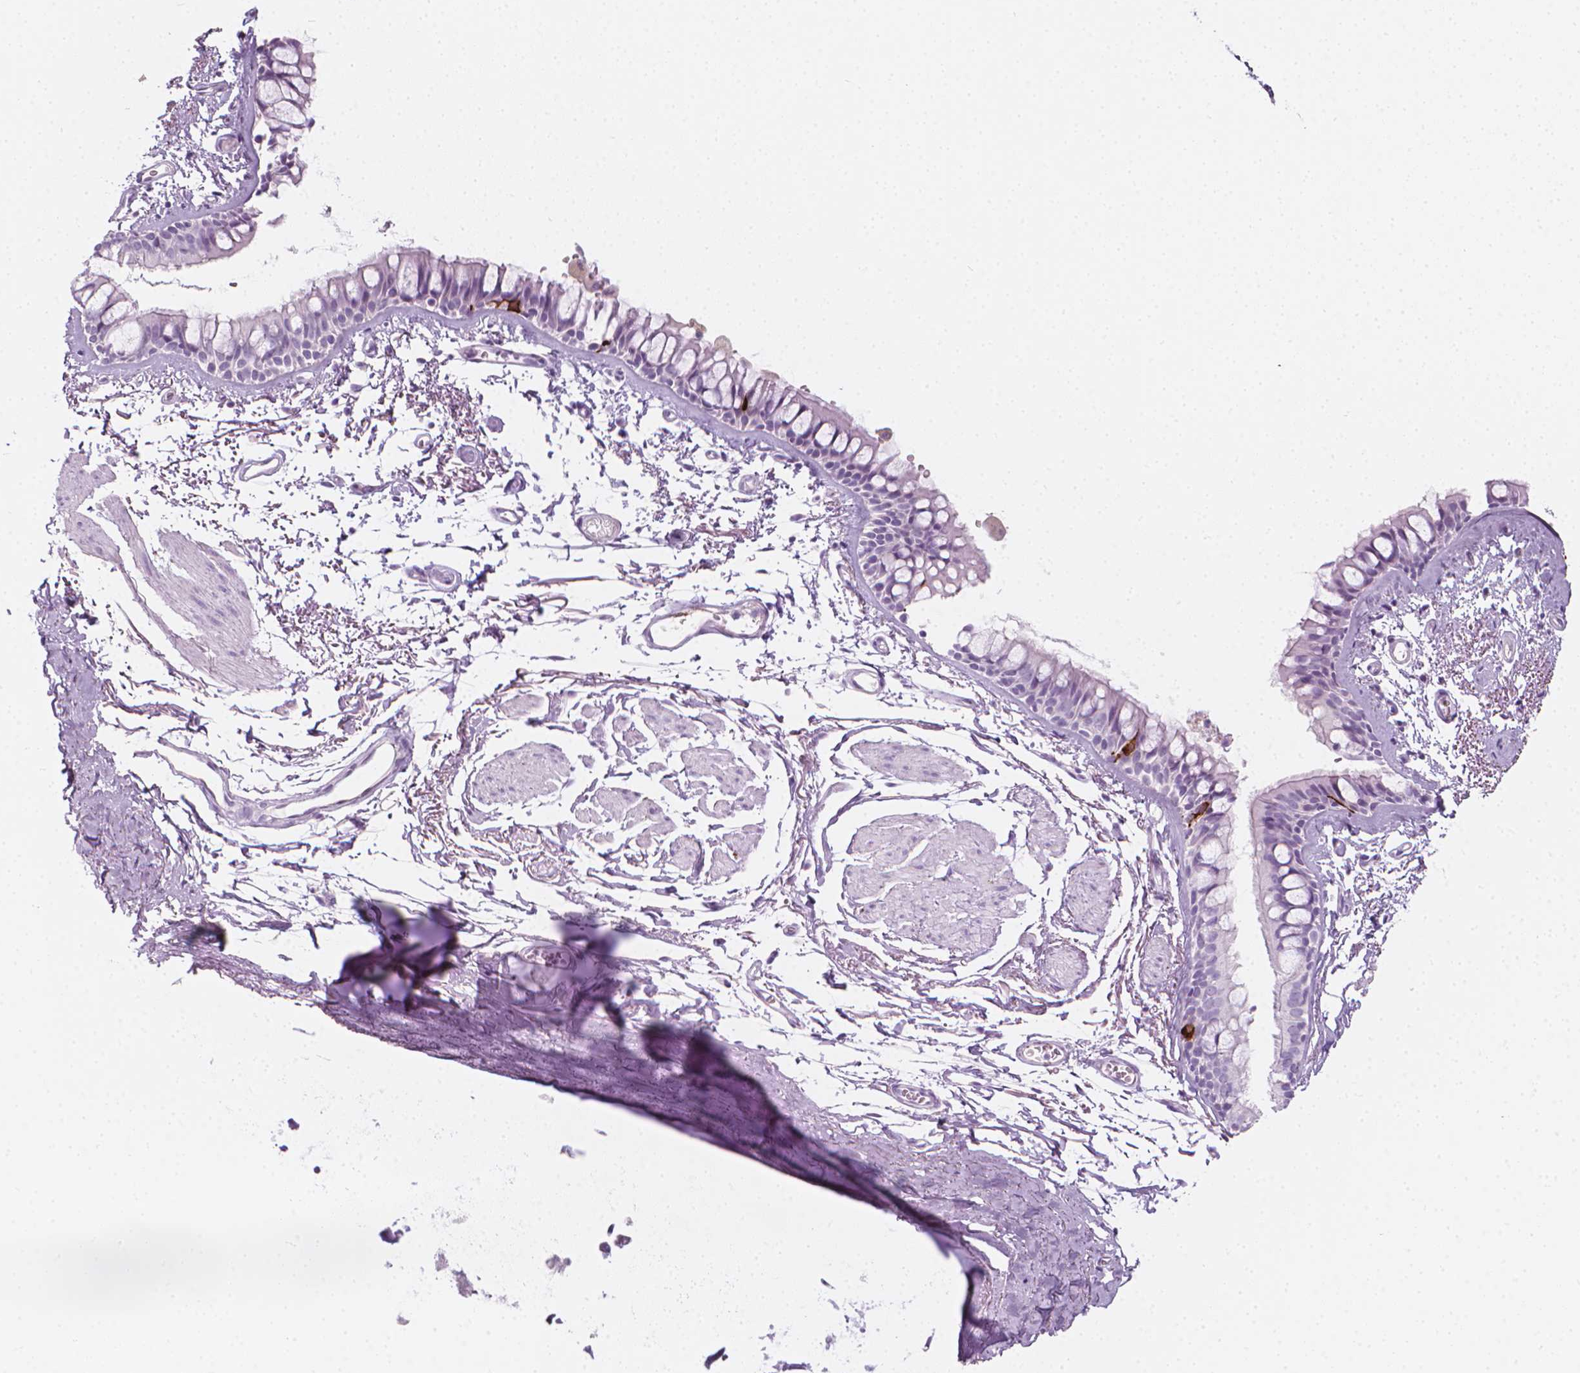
{"staining": {"intensity": "negative", "quantity": "none", "location": "none"}, "tissue": "bronchus", "cell_type": "Respiratory epithelial cells", "image_type": "normal", "snomed": [{"axis": "morphology", "description": "Normal tissue, NOS"}, {"axis": "topography", "description": "Cartilage tissue"}, {"axis": "topography", "description": "Bronchus"}], "caption": "Normal bronchus was stained to show a protein in brown. There is no significant staining in respiratory epithelial cells. (DAB (3,3'-diaminobenzidine) immunohistochemistry, high magnification).", "gene": "SCG3", "patient": {"sex": "female", "age": 79}}